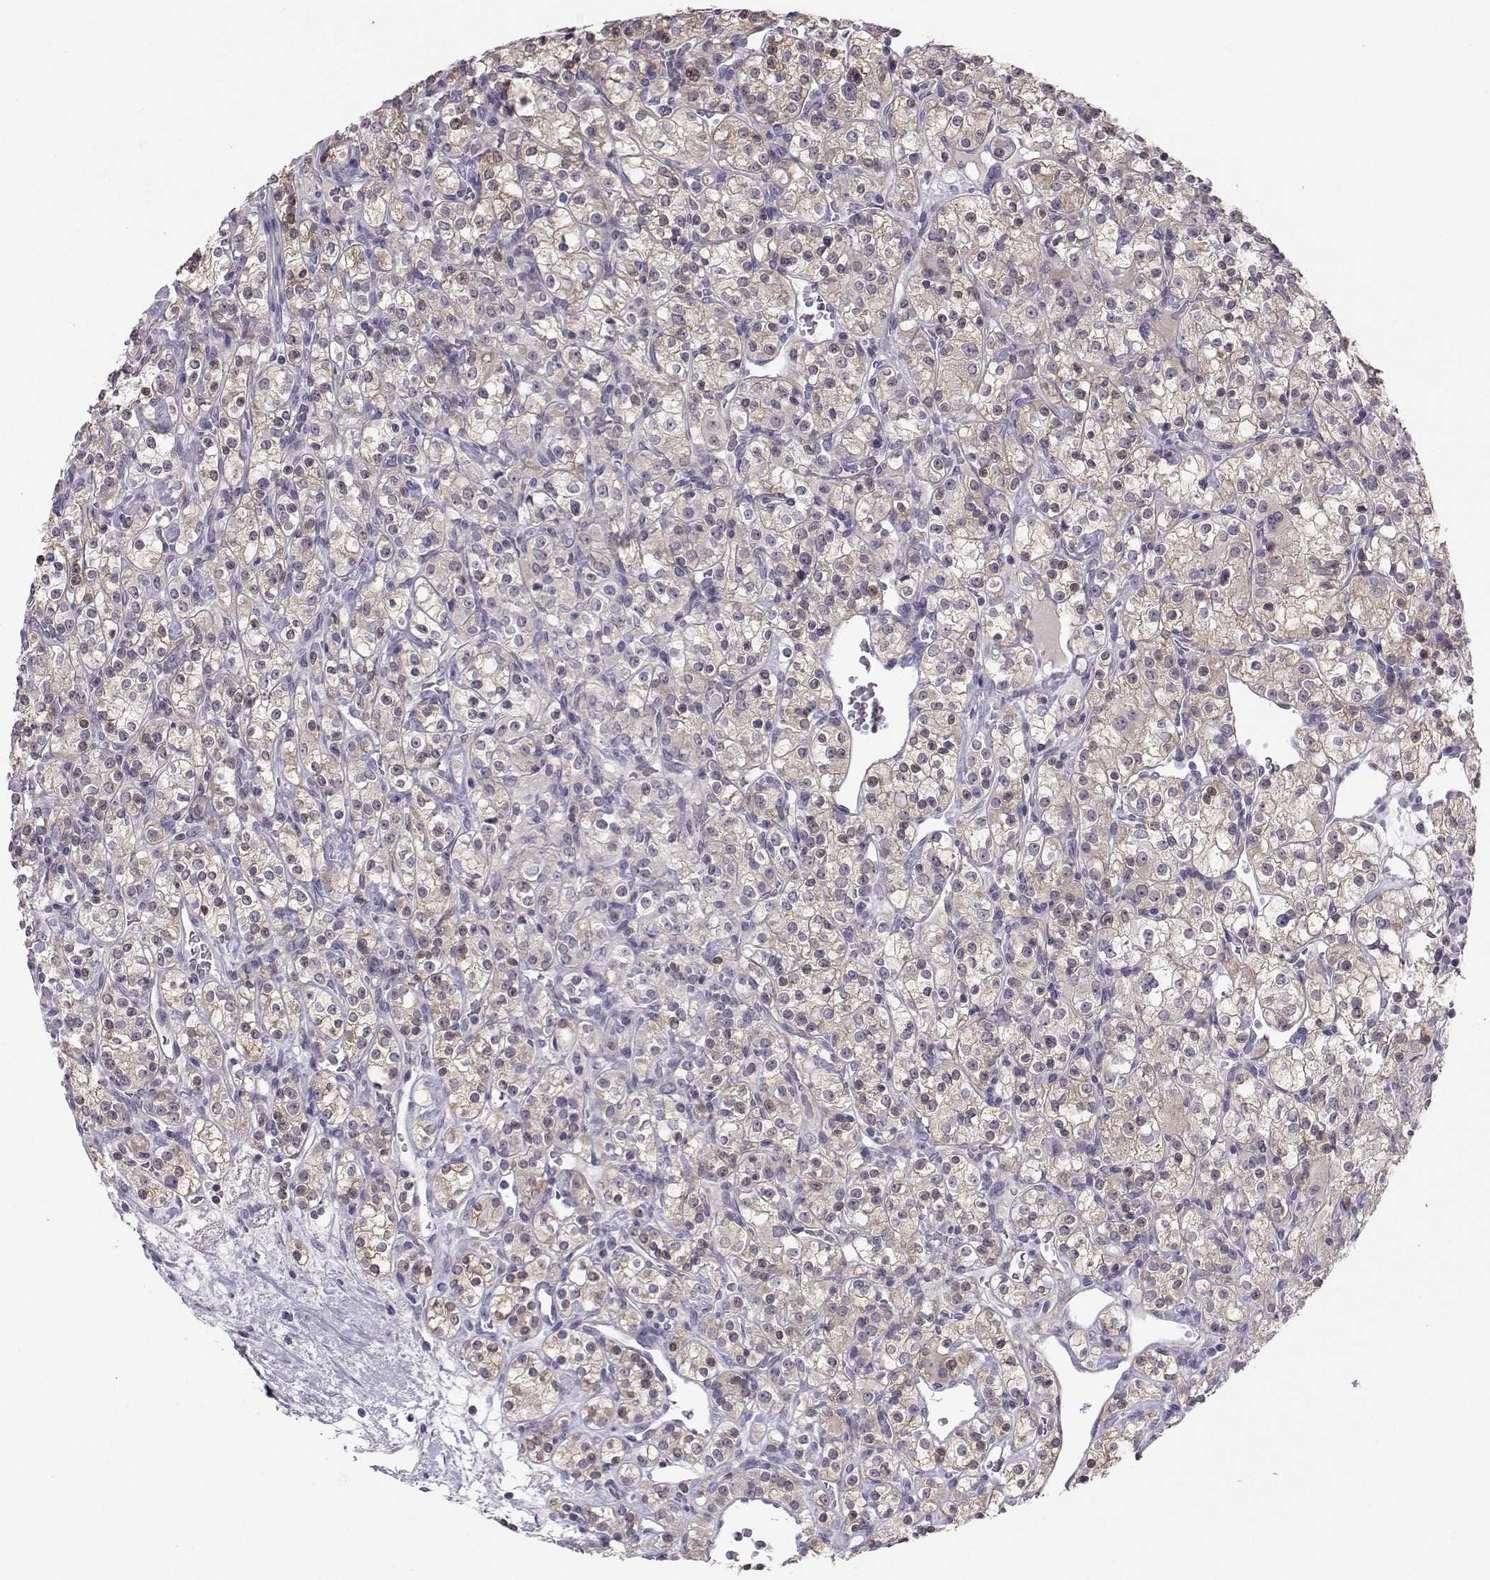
{"staining": {"intensity": "moderate", "quantity": "<25%", "location": "cytoplasmic/membranous"}, "tissue": "renal cancer", "cell_type": "Tumor cells", "image_type": "cancer", "snomed": [{"axis": "morphology", "description": "Adenocarcinoma, NOS"}, {"axis": "topography", "description": "Kidney"}], "caption": "Human adenocarcinoma (renal) stained for a protein (brown) displays moderate cytoplasmic/membranous positive staining in about <25% of tumor cells.", "gene": "MROH7", "patient": {"sex": "male", "age": 77}}